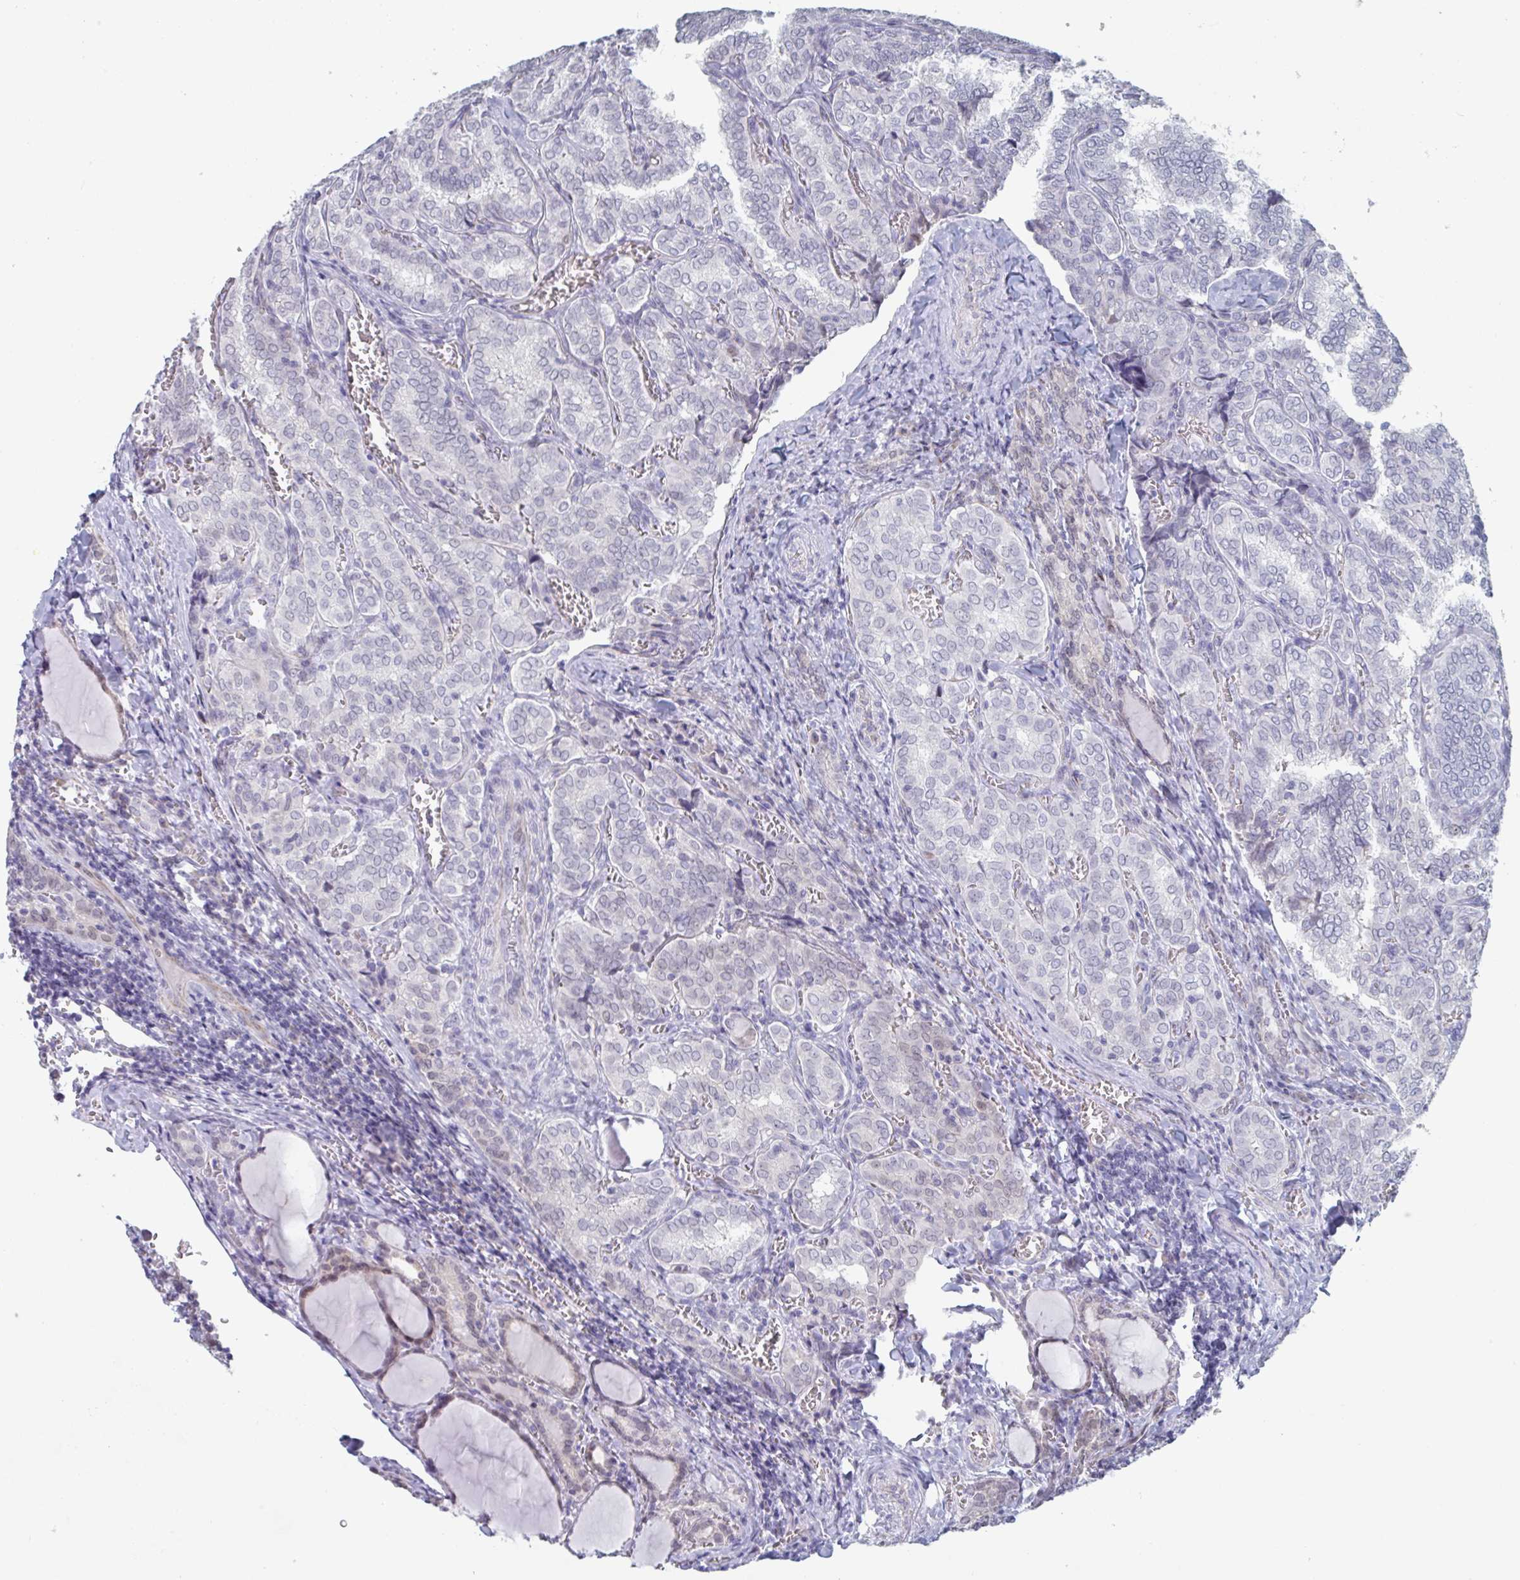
{"staining": {"intensity": "negative", "quantity": "none", "location": "none"}, "tissue": "thyroid cancer", "cell_type": "Tumor cells", "image_type": "cancer", "snomed": [{"axis": "morphology", "description": "Papillary adenocarcinoma, NOS"}, {"axis": "topography", "description": "Thyroid gland"}], "caption": "Image shows no protein expression in tumor cells of papillary adenocarcinoma (thyroid) tissue. (DAB (3,3'-diaminobenzidine) IHC visualized using brightfield microscopy, high magnification).", "gene": "FOXA1", "patient": {"sex": "female", "age": 30}}